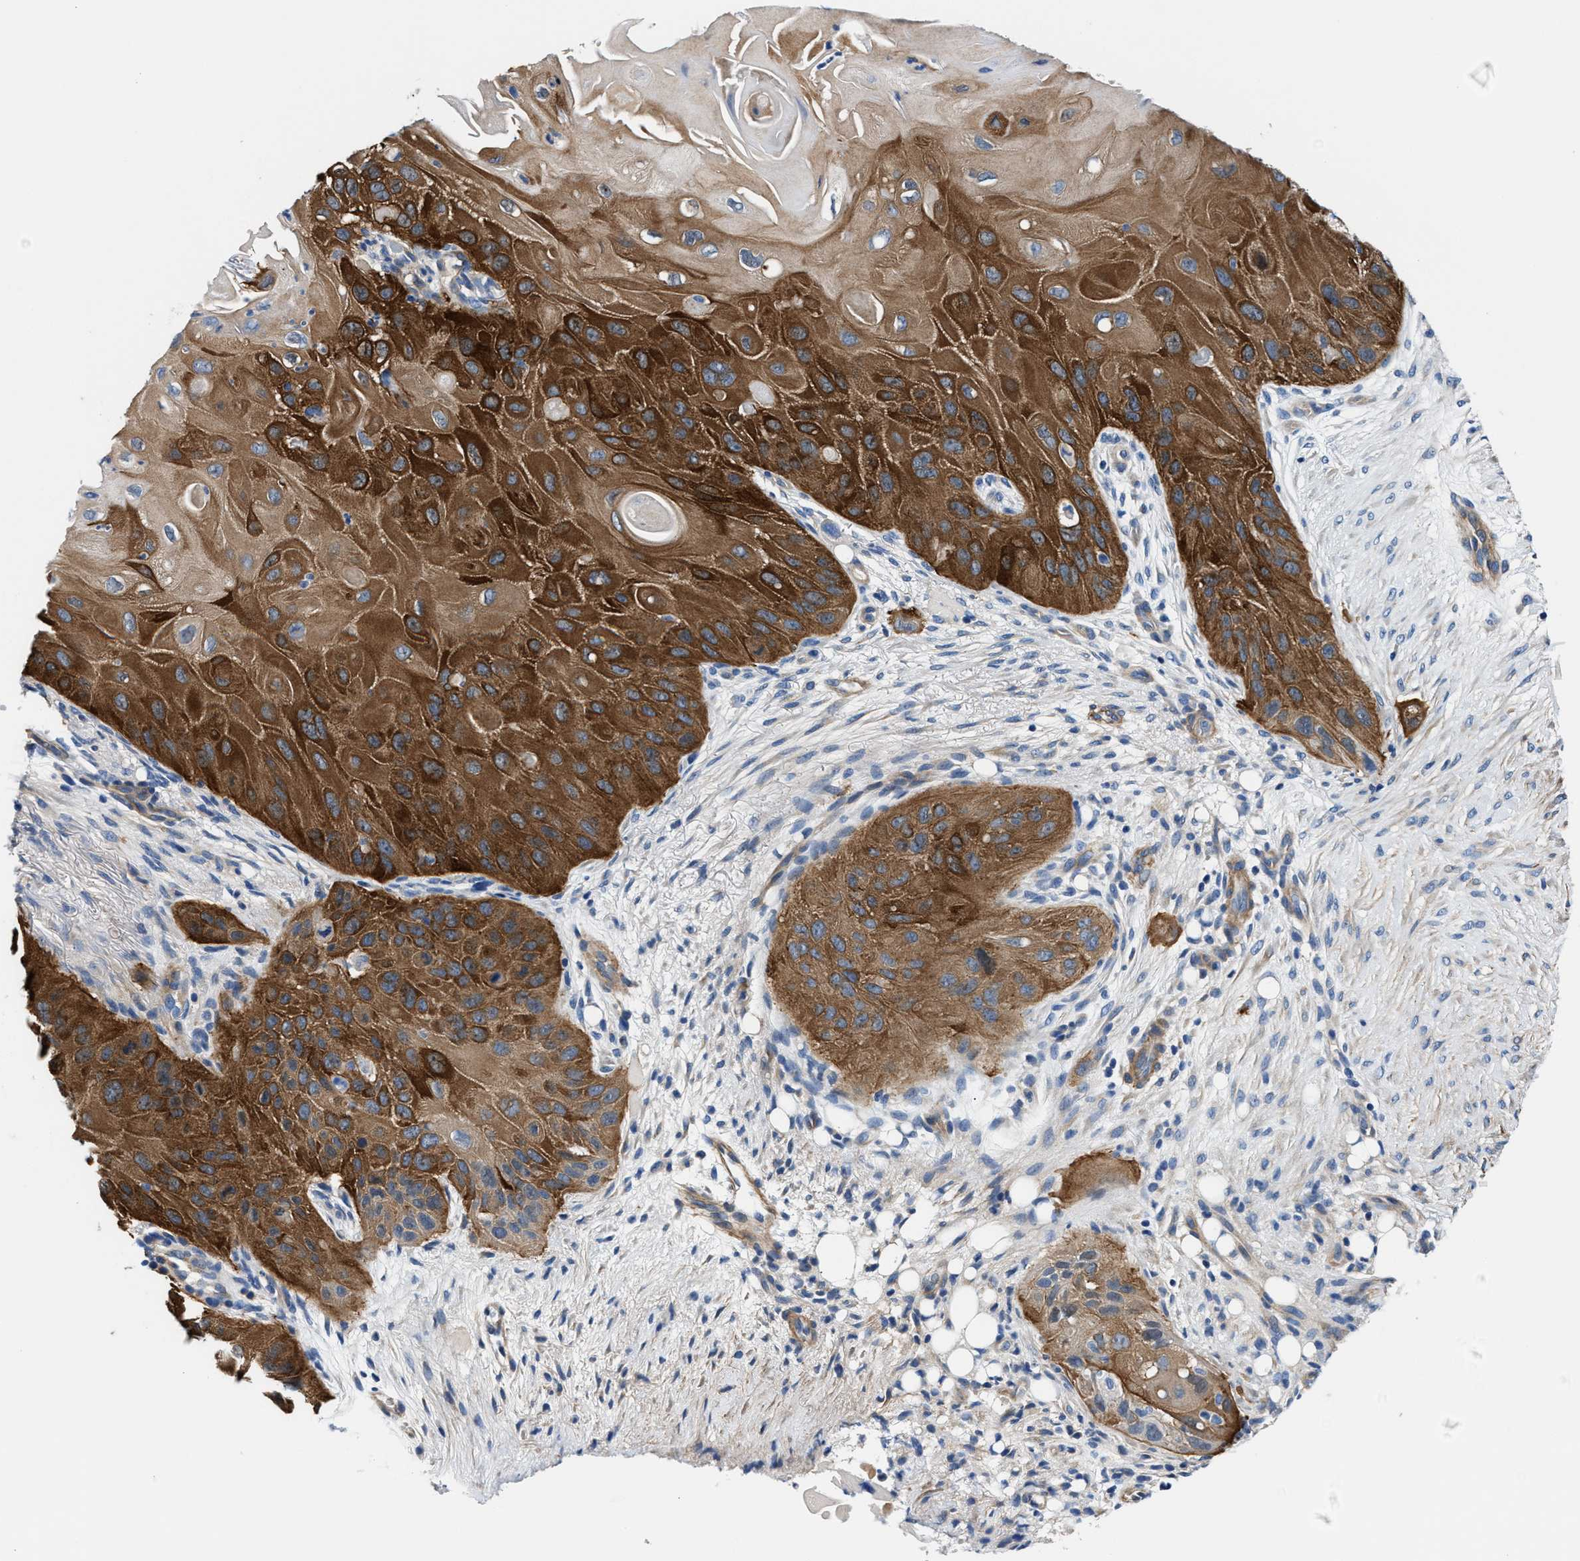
{"staining": {"intensity": "strong", "quantity": ">75%", "location": "cytoplasmic/membranous"}, "tissue": "skin cancer", "cell_type": "Tumor cells", "image_type": "cancer", "snomed": [{"axis": "morphology", "description": "Squamous cell carcinoma, NOS"}, {"axis": "topography", "description": "Skin"}], "caption": "The immunohistochemical stain labels strong cytoplasmic/membranous expression in tumor cells of skin cancer (squamous cell carcinoma) tissue. The protein is stained brown, and the nuclei are stained in blue (DAB IHC with brightfield microscopy, high magnification).", "gene": "PARG", "patient": {"sex": "female", "age": 77}}